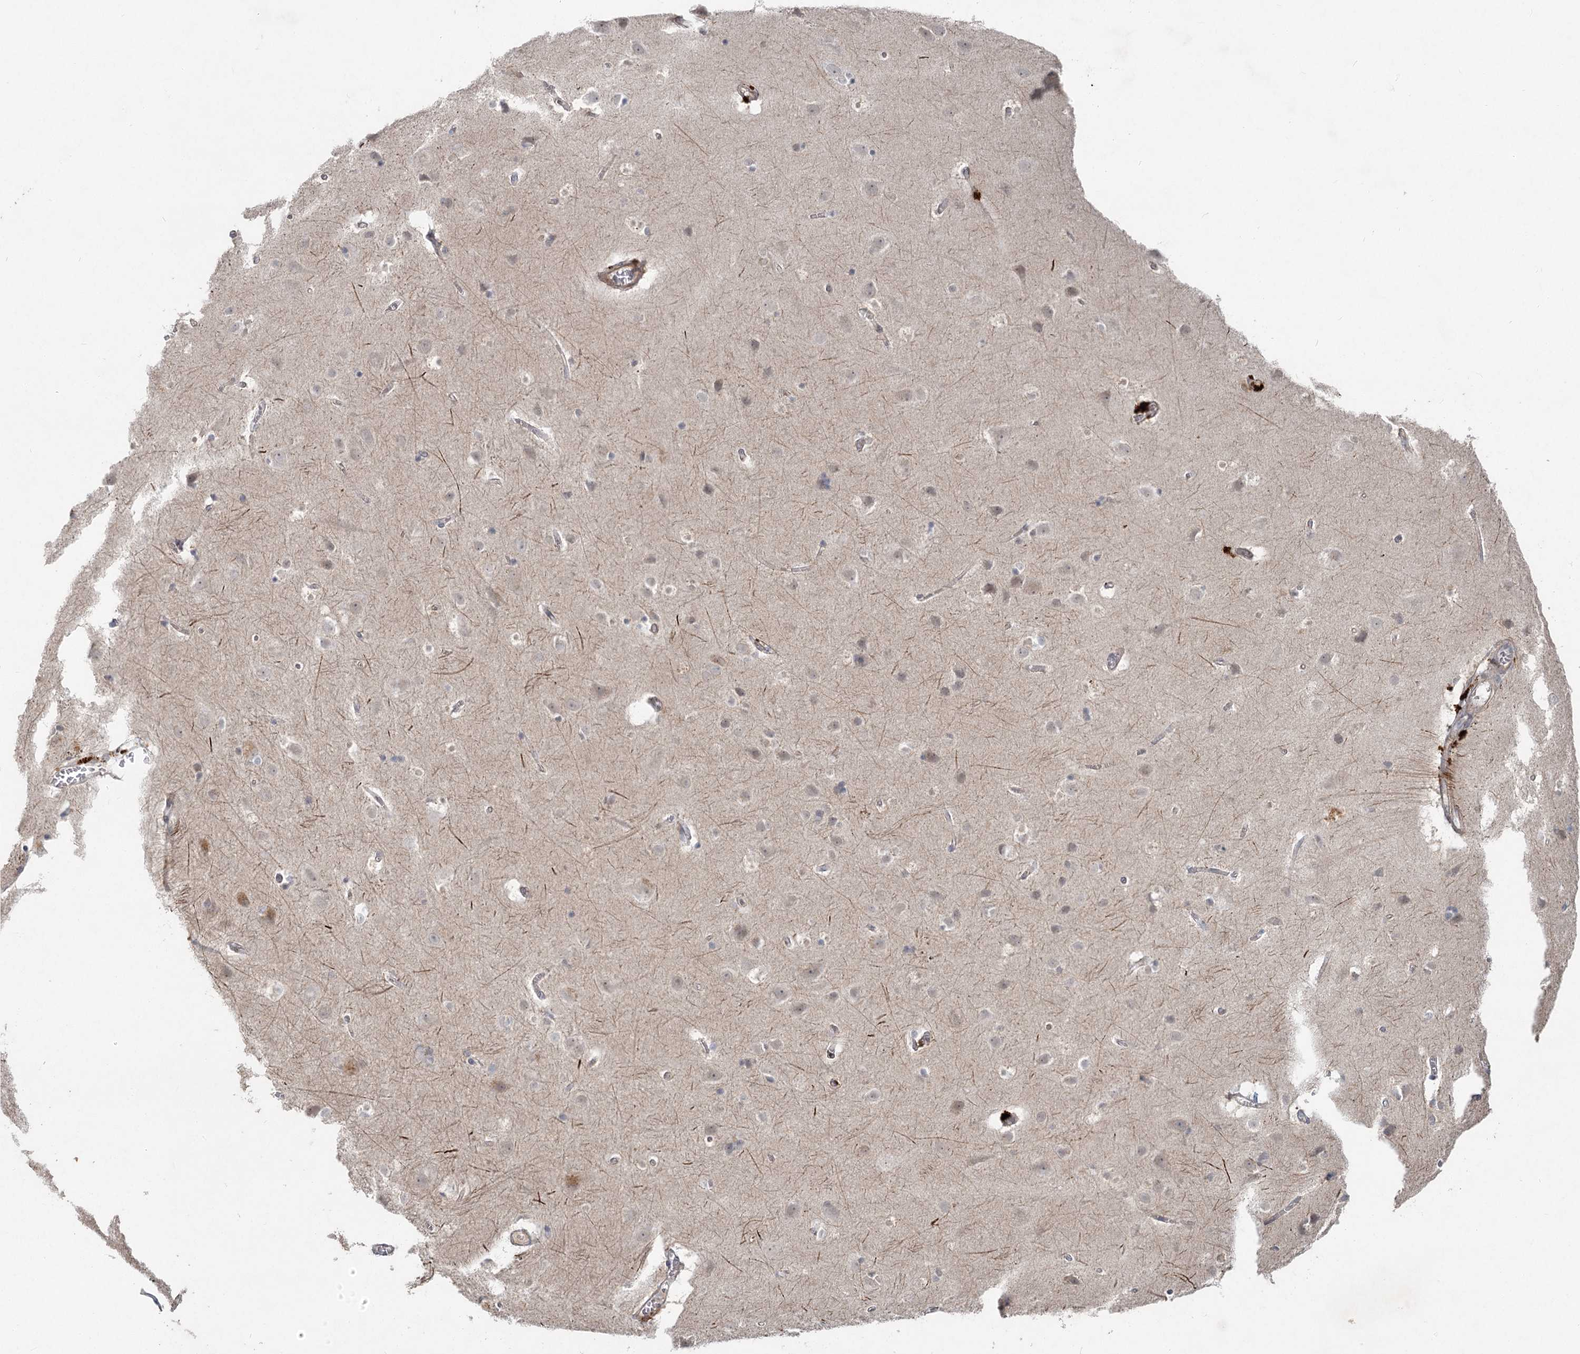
{"staining": {"intensity": "negative", "quantity": "none", "location": "none"}, "tissue": "cerebral cortex", "cell_type": "Endothelial cells", "image_type": "normal", "snomed": [{"axis": "morphology", "description": "Normal tissue, NOS"}, {"axis": "topography", "description": "Cerebral cortex"}], "caption": "A photomicrograph of human cerebral cortex is negative for staining in endothelial cells. (Brightfield microscopy of DAB IHC at high magnification).", "gene": "LRP2BP", "patient": {"sex": "male", "age": 54}}